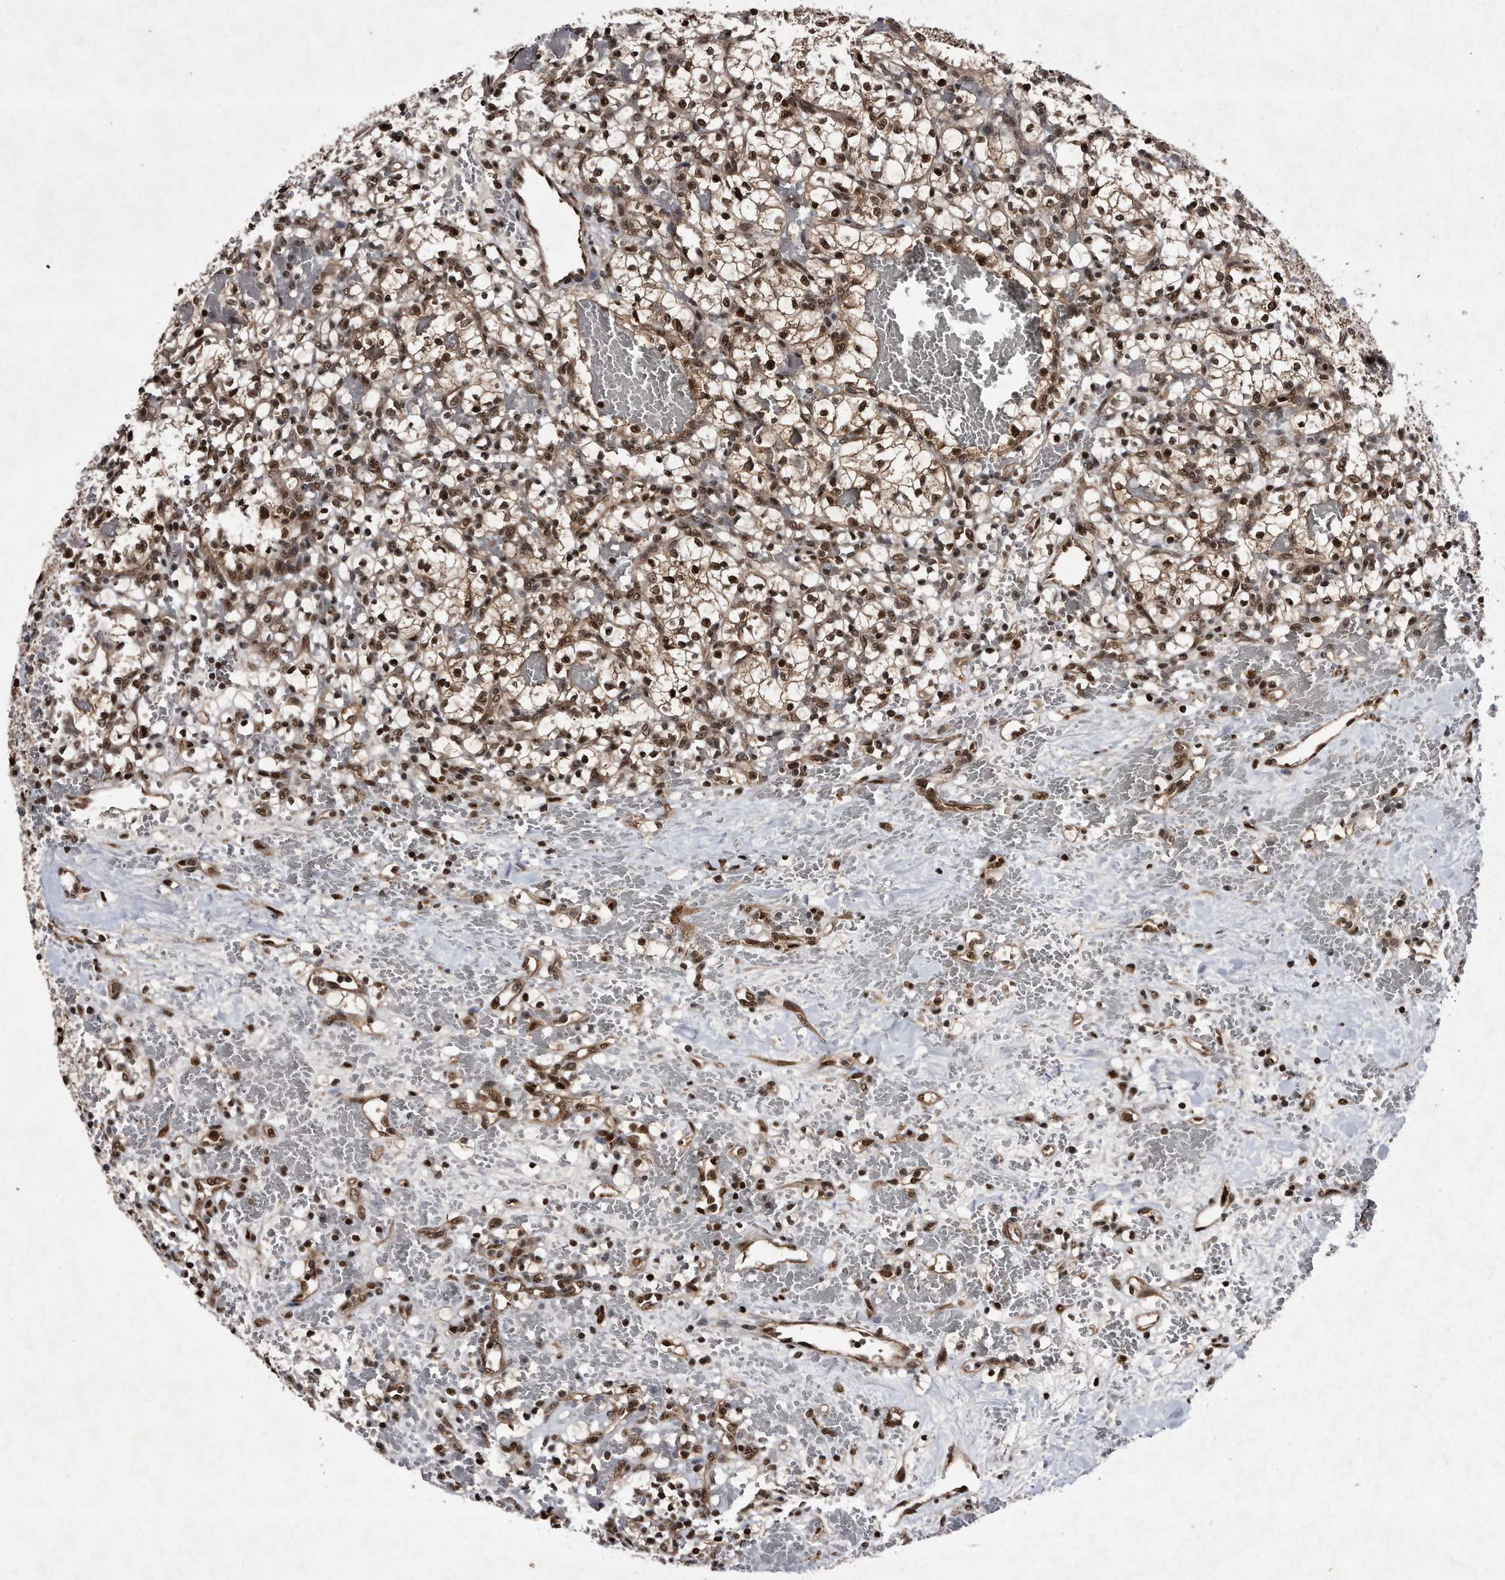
{"staining": {"intensity": "moderate", "quantity": ">75%", "location": "cytoplasmic/membranous,nuclear"}, "tissue": "renal cancer", "cell_type": "Tumor cells", "image_type": "cancer", "snomed": [{"axis": "morphology", "description": "Adenocarcinoma, NOS"}, {"axis": "topography", "description": "Kidney"}], "caption": "Adenocarcinoma (renal) stained with DAB (3,3'-diaminobenzidine) immunohistochemistry (IHC) reveals medium levels of moderate cytoplasmic/membranous and nuclear staining in about >75% of tumor cells.", "gene": "RAD23B", "patient": {"sex": "female", "age": 60}}